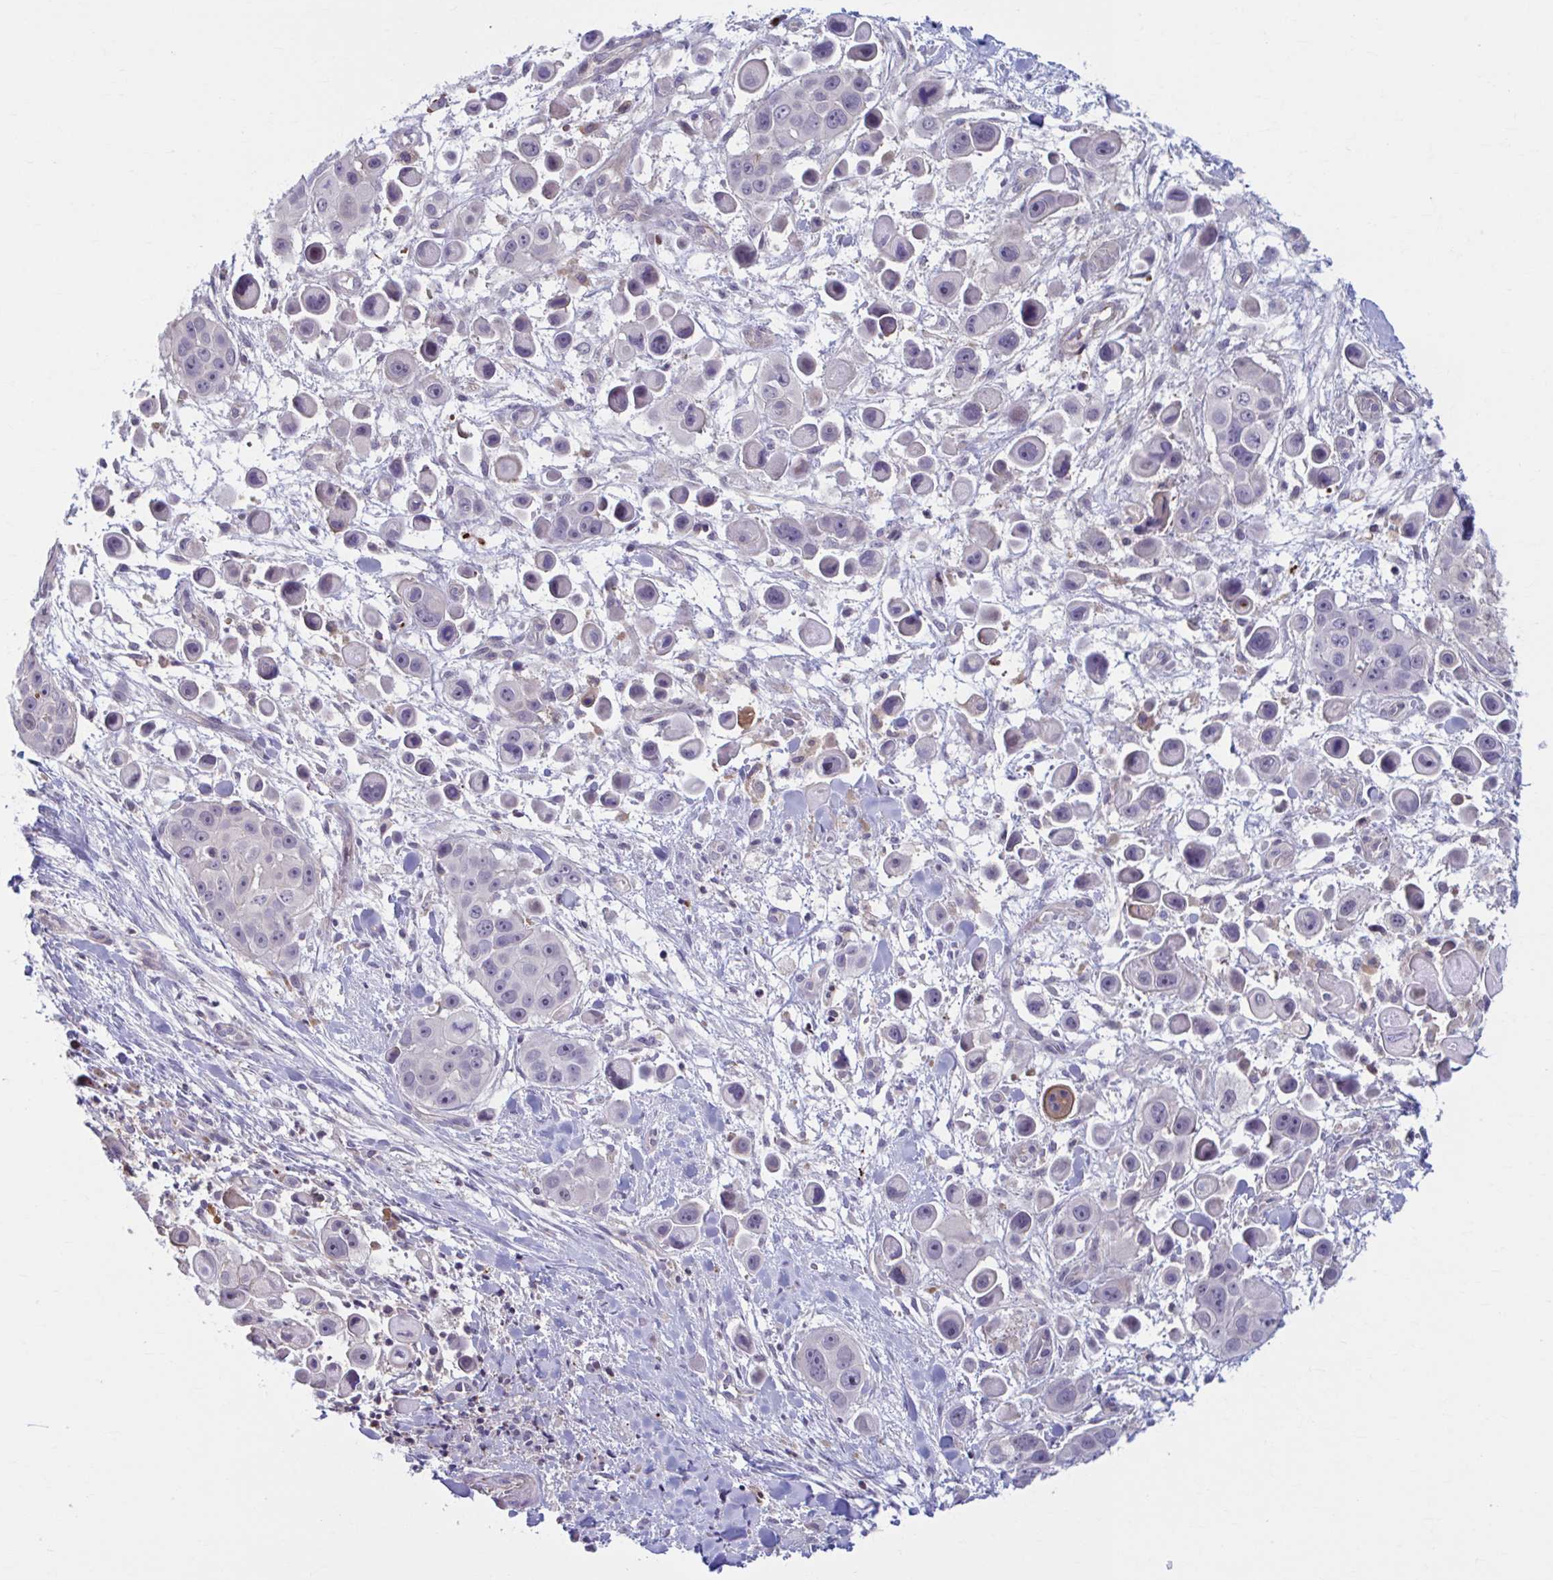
{"staining": {"intensity": "moderate", "quantity": "<25%", "location": "cytoplasmic/membranous"}, "tissue": "skin cancer", "cell_type": "Tumor cells", "image_type": "cancer", "snomed": [{"axis": "morphology", "description": "Squamous cell carcinoma, NOS"}, {"axis": "topography", "description": "Skin"}], "caption": "A brown stain shows moderate cytoplasmic/membranous expression of a protein in human skin cancer (squamous cell carcinoma) tumor cells.", "gene": "ADAT3", "patient": {"sex": "male", "age": 67}}